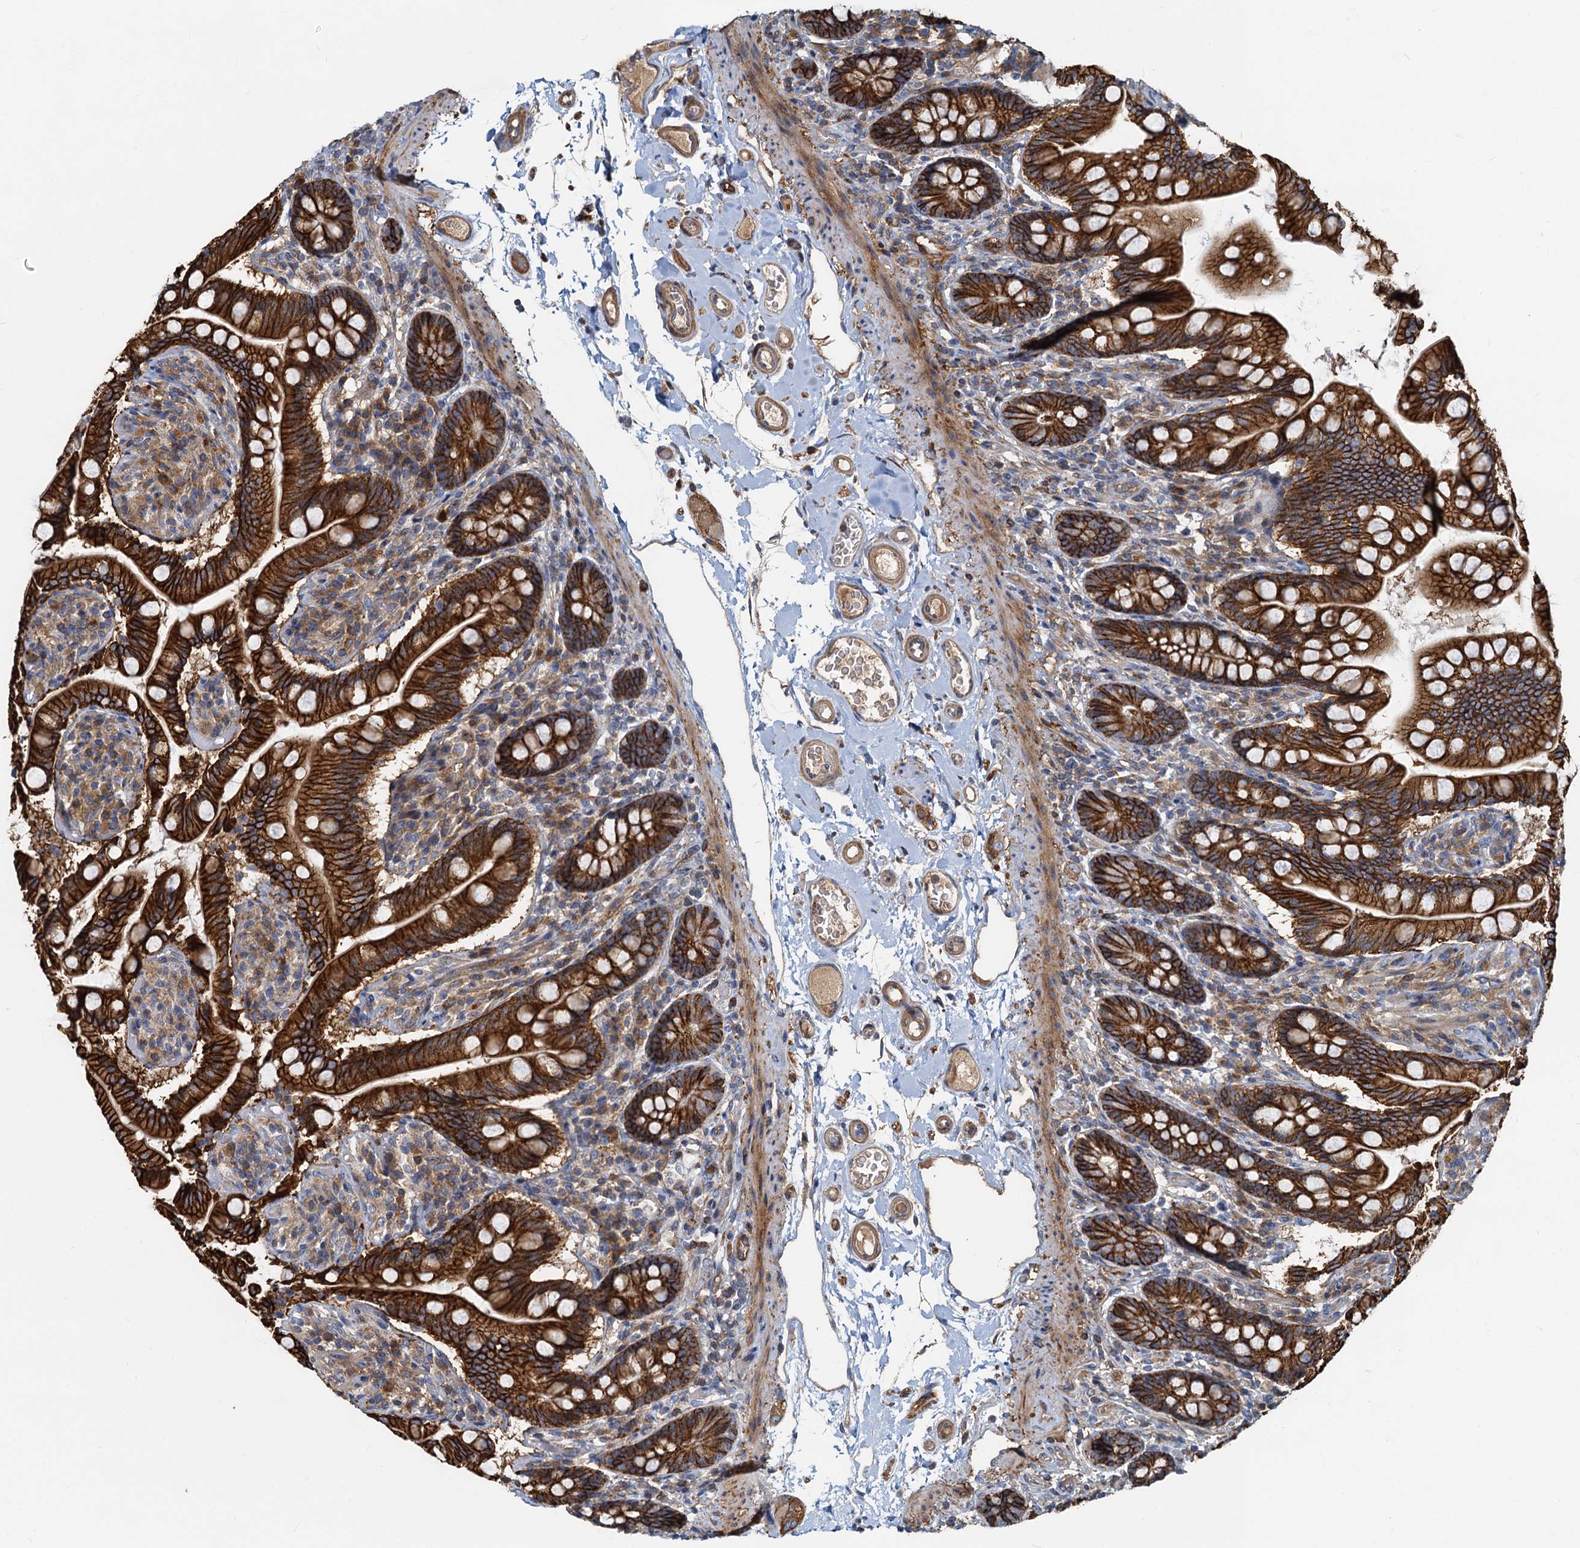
{"staining": {"intensity": "strong", "quantity": ">75%", "location": "cytoplasmic/membranous"}, "tissue": "small intestine", "cell_type": "Glandular cells", "image_type": "normal", "snomed": [{"axis": "morphology", "description": "Normal tissue, NOS"}, {"axis": "topography", "description": "Small intestine"}], "caption": "Protein expression analysis of normal human small intestine reveals strong cytoplasmic/membranous positivity in approximately >75% of glandular cells. (DAB (3,3'-diaminobenzidine) IHC with brightfield microscopy, high magnification).", "gene": "LNX2", "patient": {"sex": "female", "age": 64}}